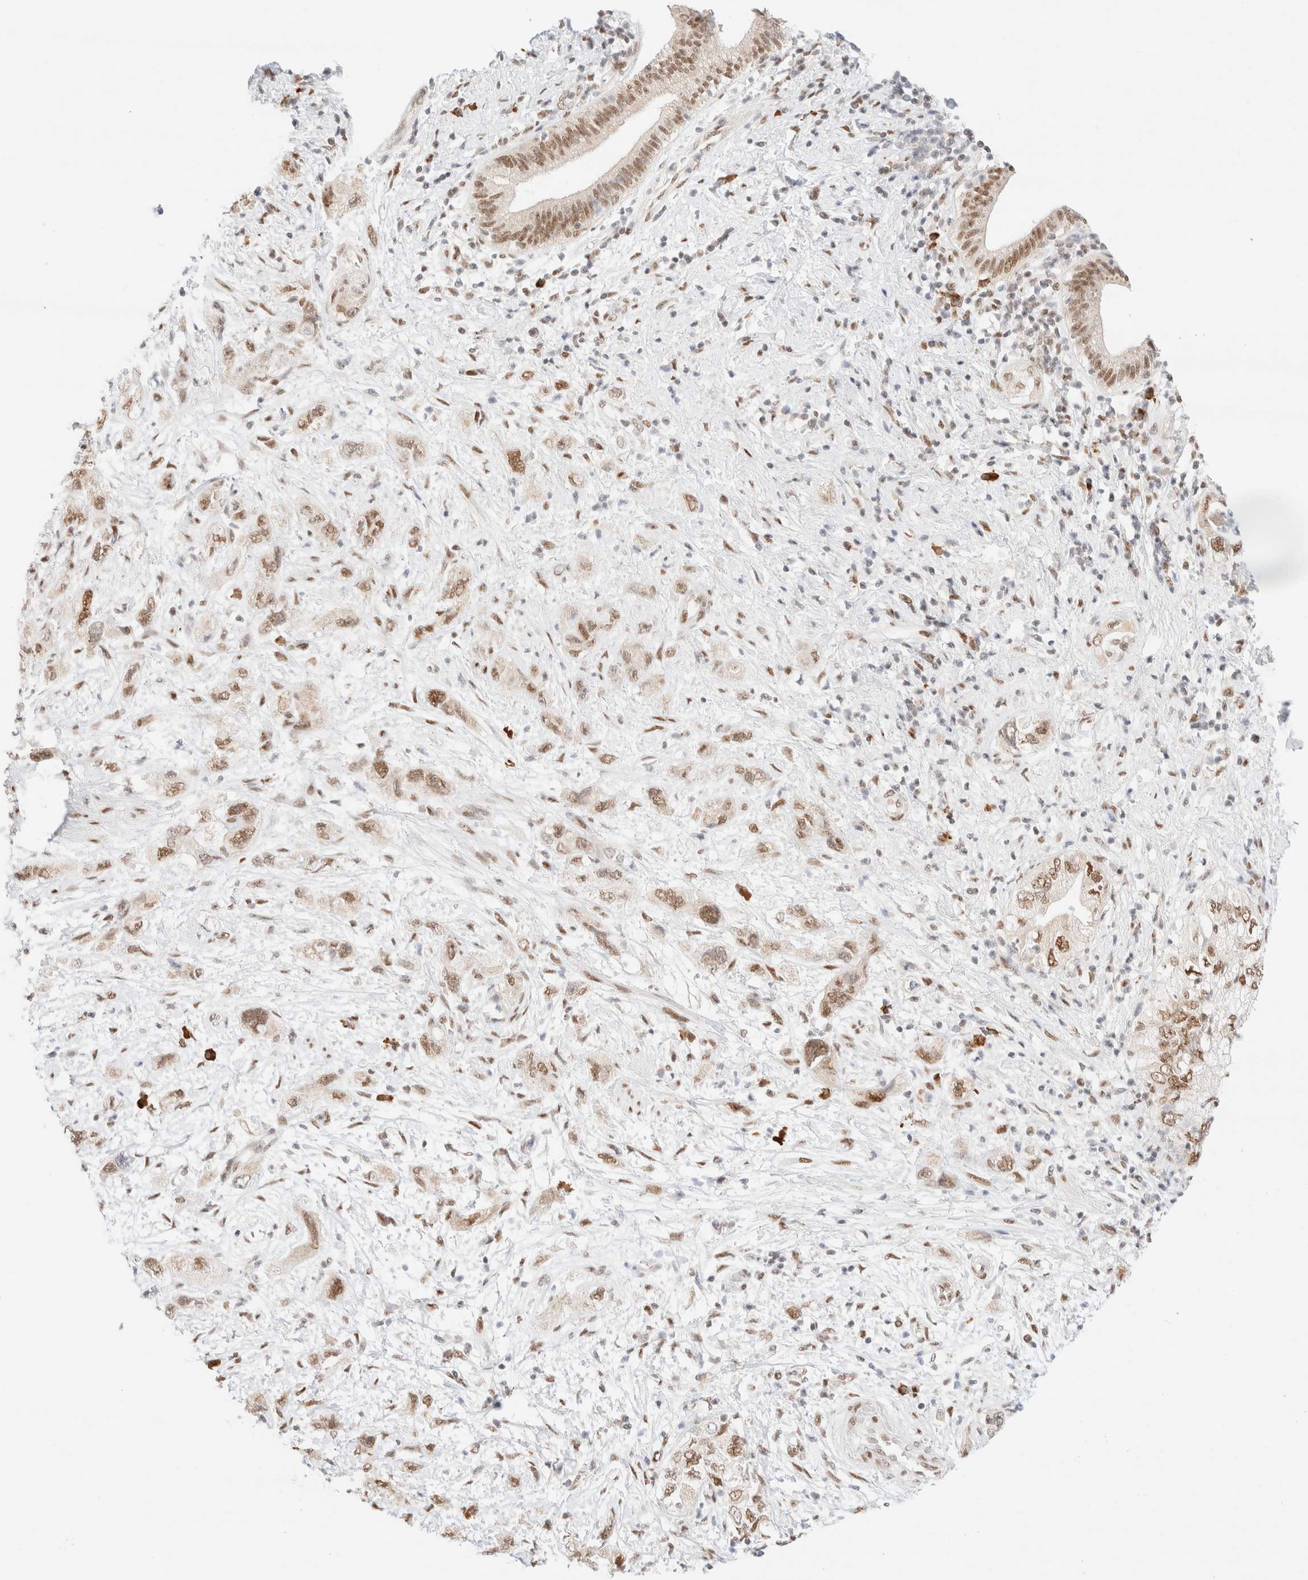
{"staining": {"intensity": "moderate", "quantity": ">75%", "location": "nuclear"}, "tissue": "pancreatic cancer", "cell_type": "Tumor cells", "image_type": "cancer", "snomed": [{"axis": "morphology", "description": "Adenocarcinoma, NOS"}, {"axis": "topography", "description": "Pancreas"}], "caption": "Protein analysis of pancreatic cancer (adenocarcinoma) tissue demonstrates moderate nuclear expression in approximately >75% of tumor cells. The staining is performed using DAB brown chromogen to label protein expression. The nuclei are counter-stained blue using hematoxylin.", "gene": "CIC", "patient": {"sex": "female", "age": 73}}